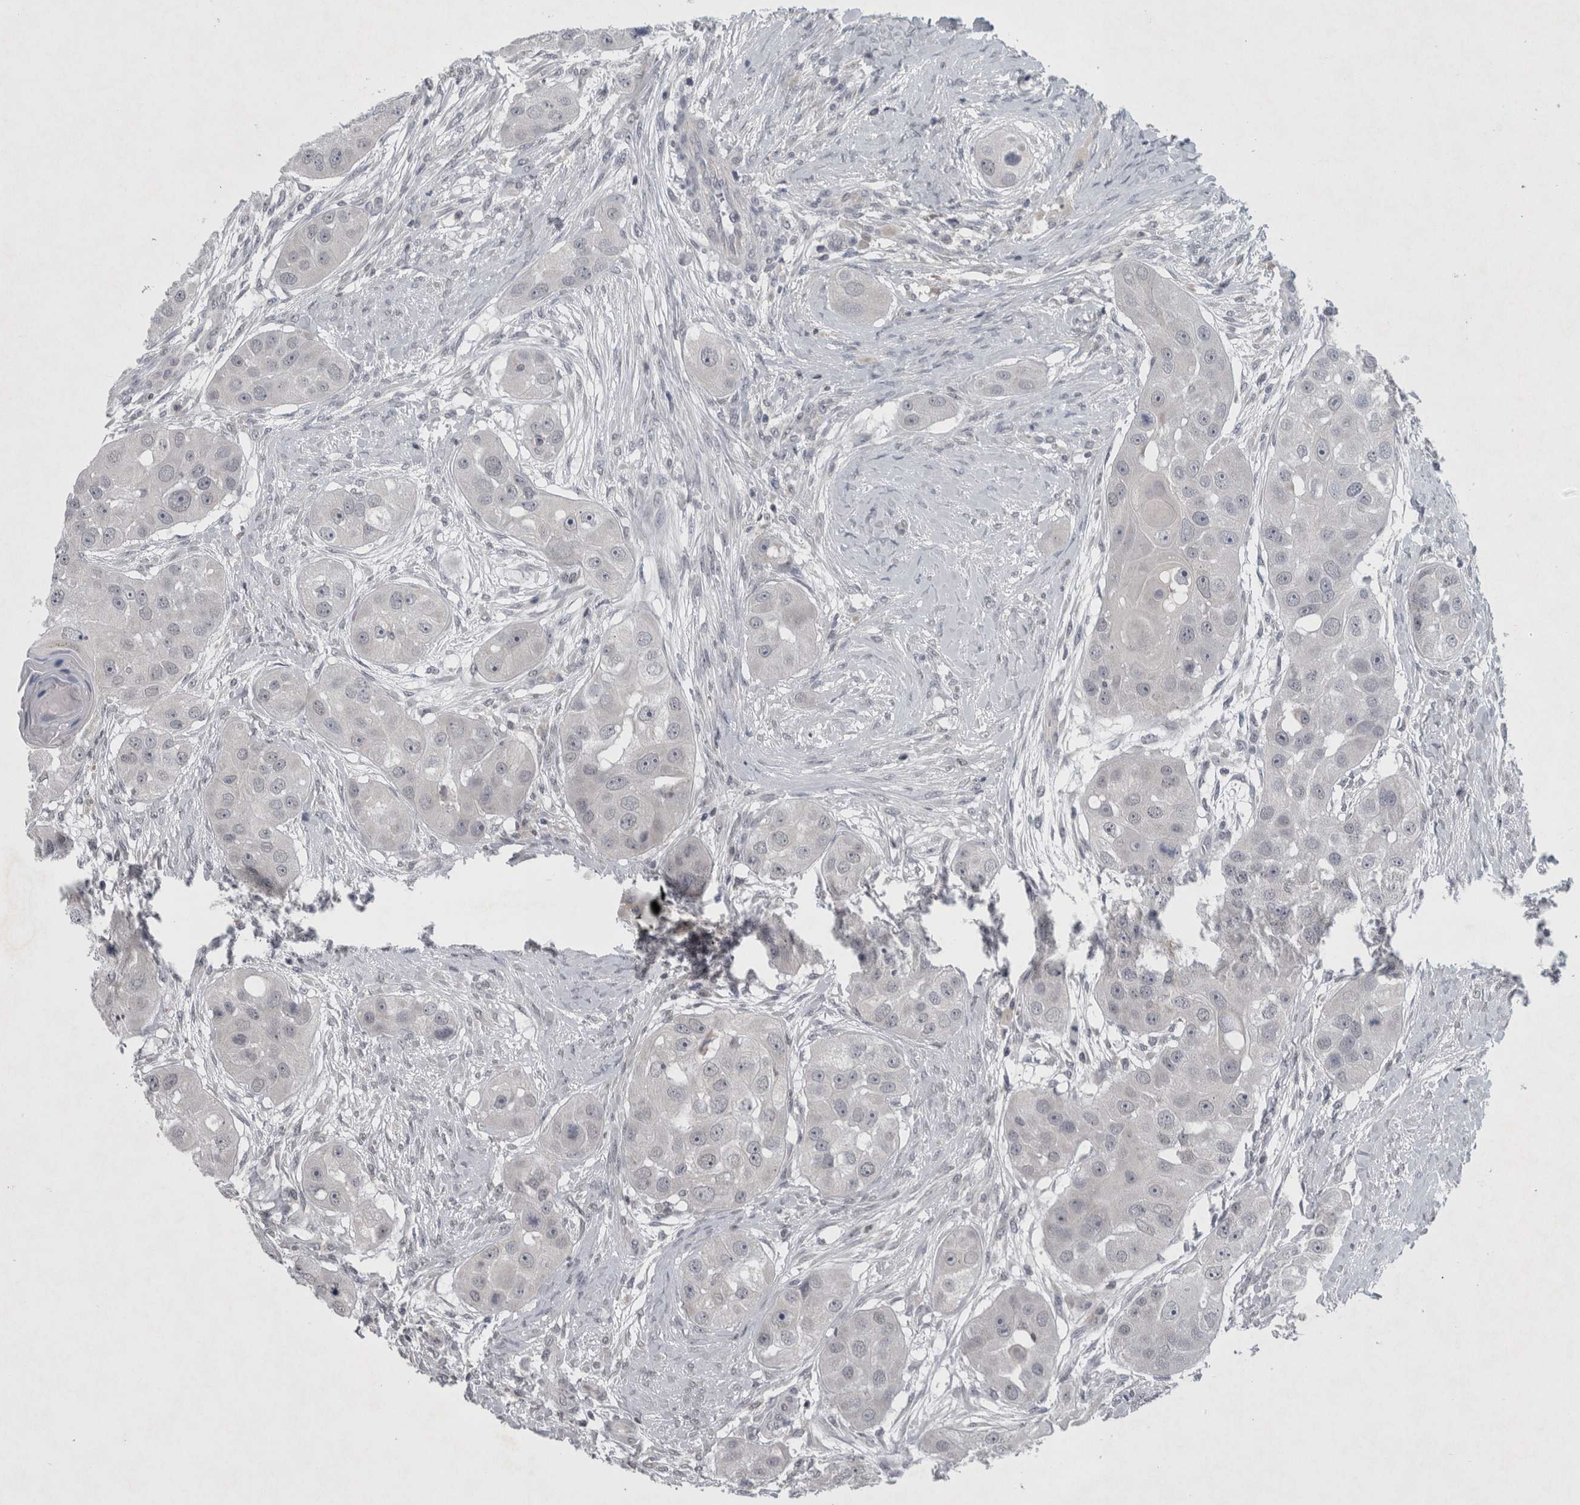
{"staining": {"intensity": "negative", "quantity": "none", "location": "none"}, "tissue": "head and neck cancer", "cell_type": "Tumor cells", "image_type": "cancer", "snomed": [{"axis": "morphology", "description": "Normal tissue, NOS"}, {"axis": "morphology", "description": "Squamous cell carcinoma, NOS"}, {"axis": "topography", "description": "Skeletal muscle"}, {"axis": "topography", "description": "Head-Neck"}], "caption": "Immunohistochemical staining of head and neck squamous cell carcinoma demonstrates no significant positivity in tumor cells.", "gene": "WNT7A", "patient": {"sex": "male", "age": 51}}